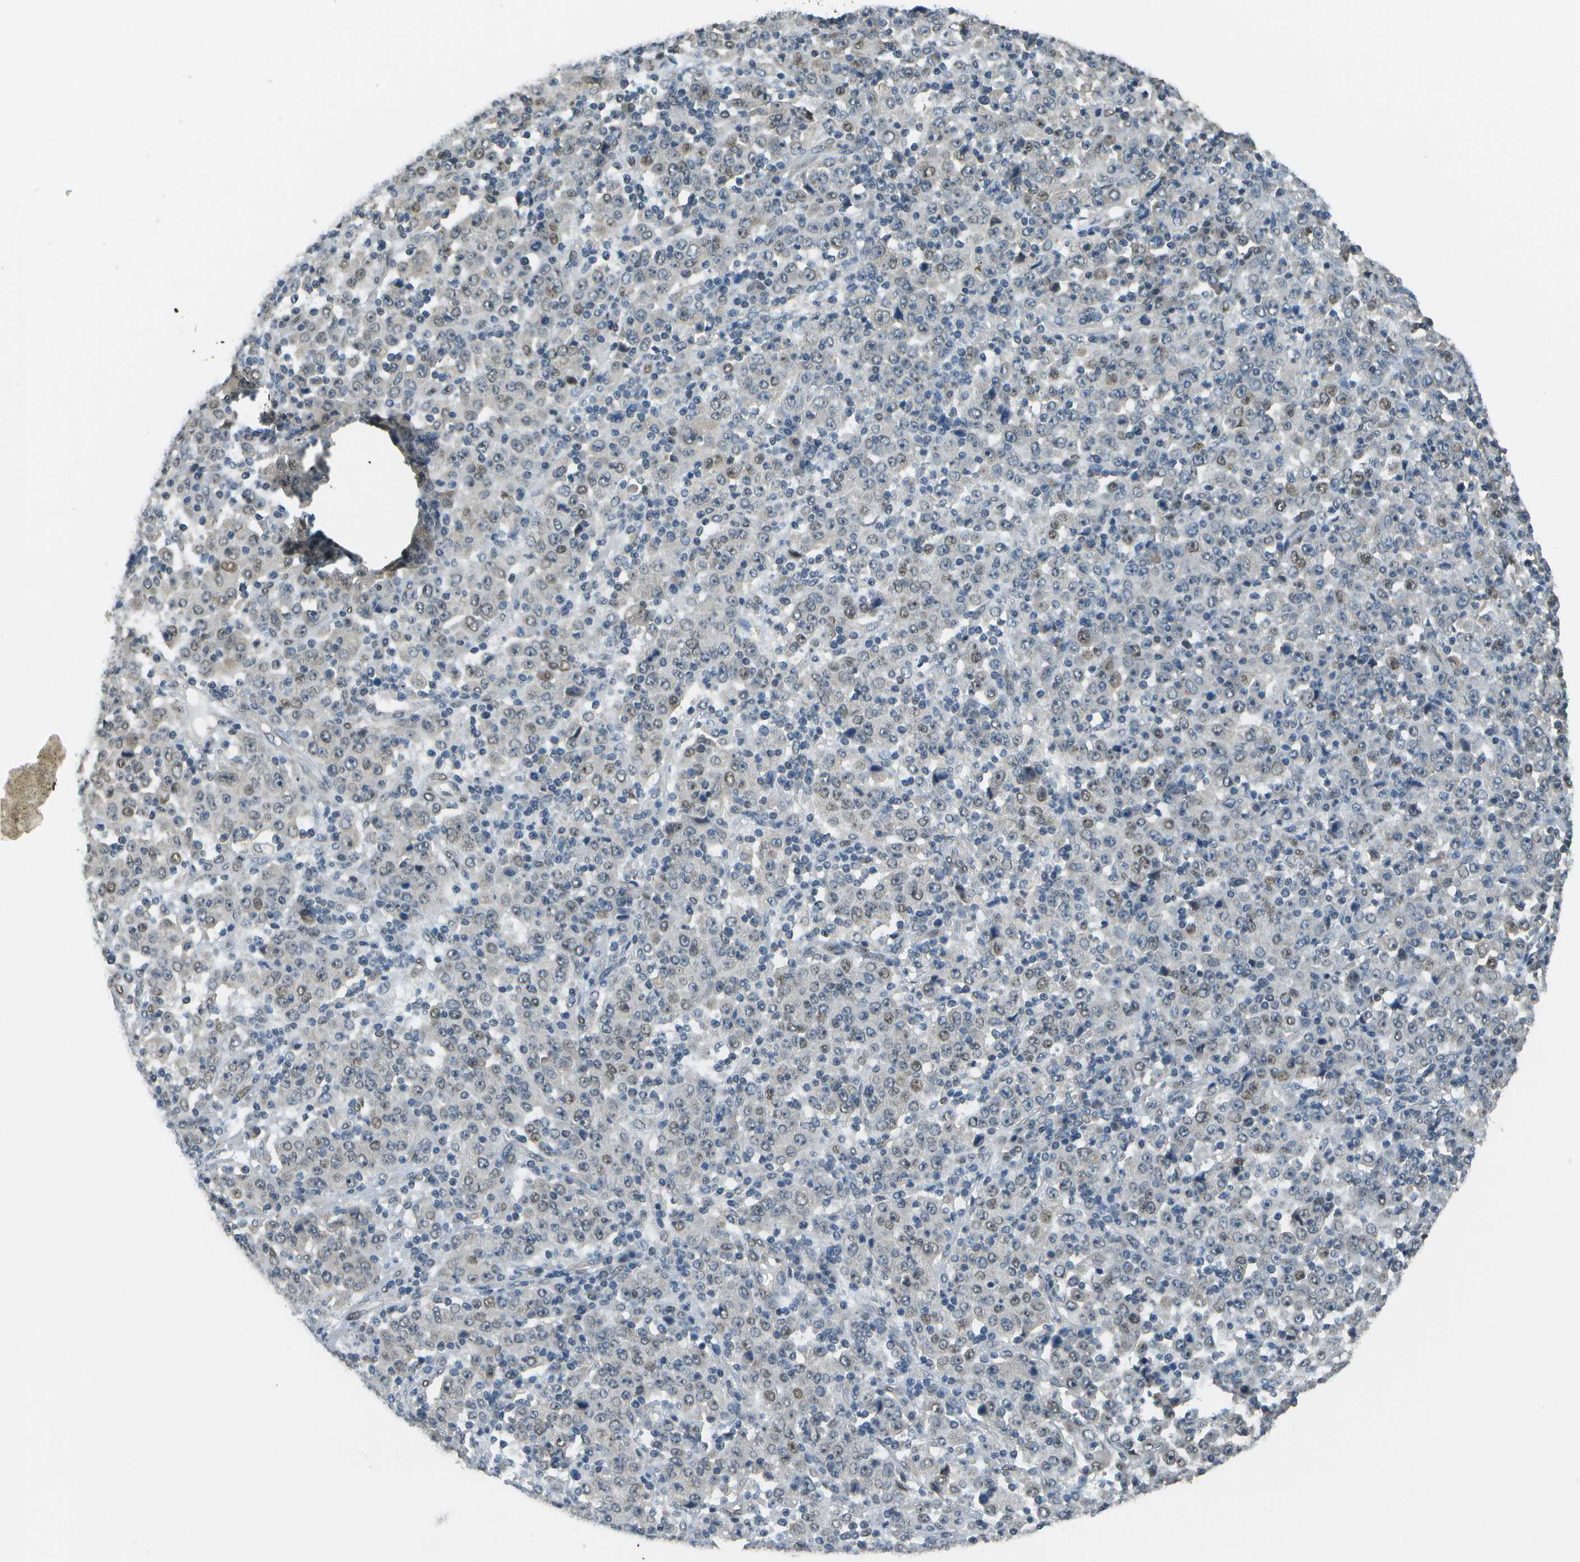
{"staining": {"intensity": "weak", "quantity": "25%-75%", "location": "nuclear"}, "tissue": "stomach cancer", "cell_type": "Tumor cells", "image_type": "cancer", "snomed": [{"axis": "morphology", "description": "Normal tissue, NOS"}, {"axis": "morphology", "description": "Adenocarcinoma, NOS"}, {"axis": "topography", "description": "Stomach, upper"}, {"axis": "topography", "description": "Stomach"}], "caption": "A brown stain labels weak nuclear positivity of a protein in stomach adenocarcinoma tumor cells.", "gene": "ABL2", "patient": {"sex": "male", "age": 59}}